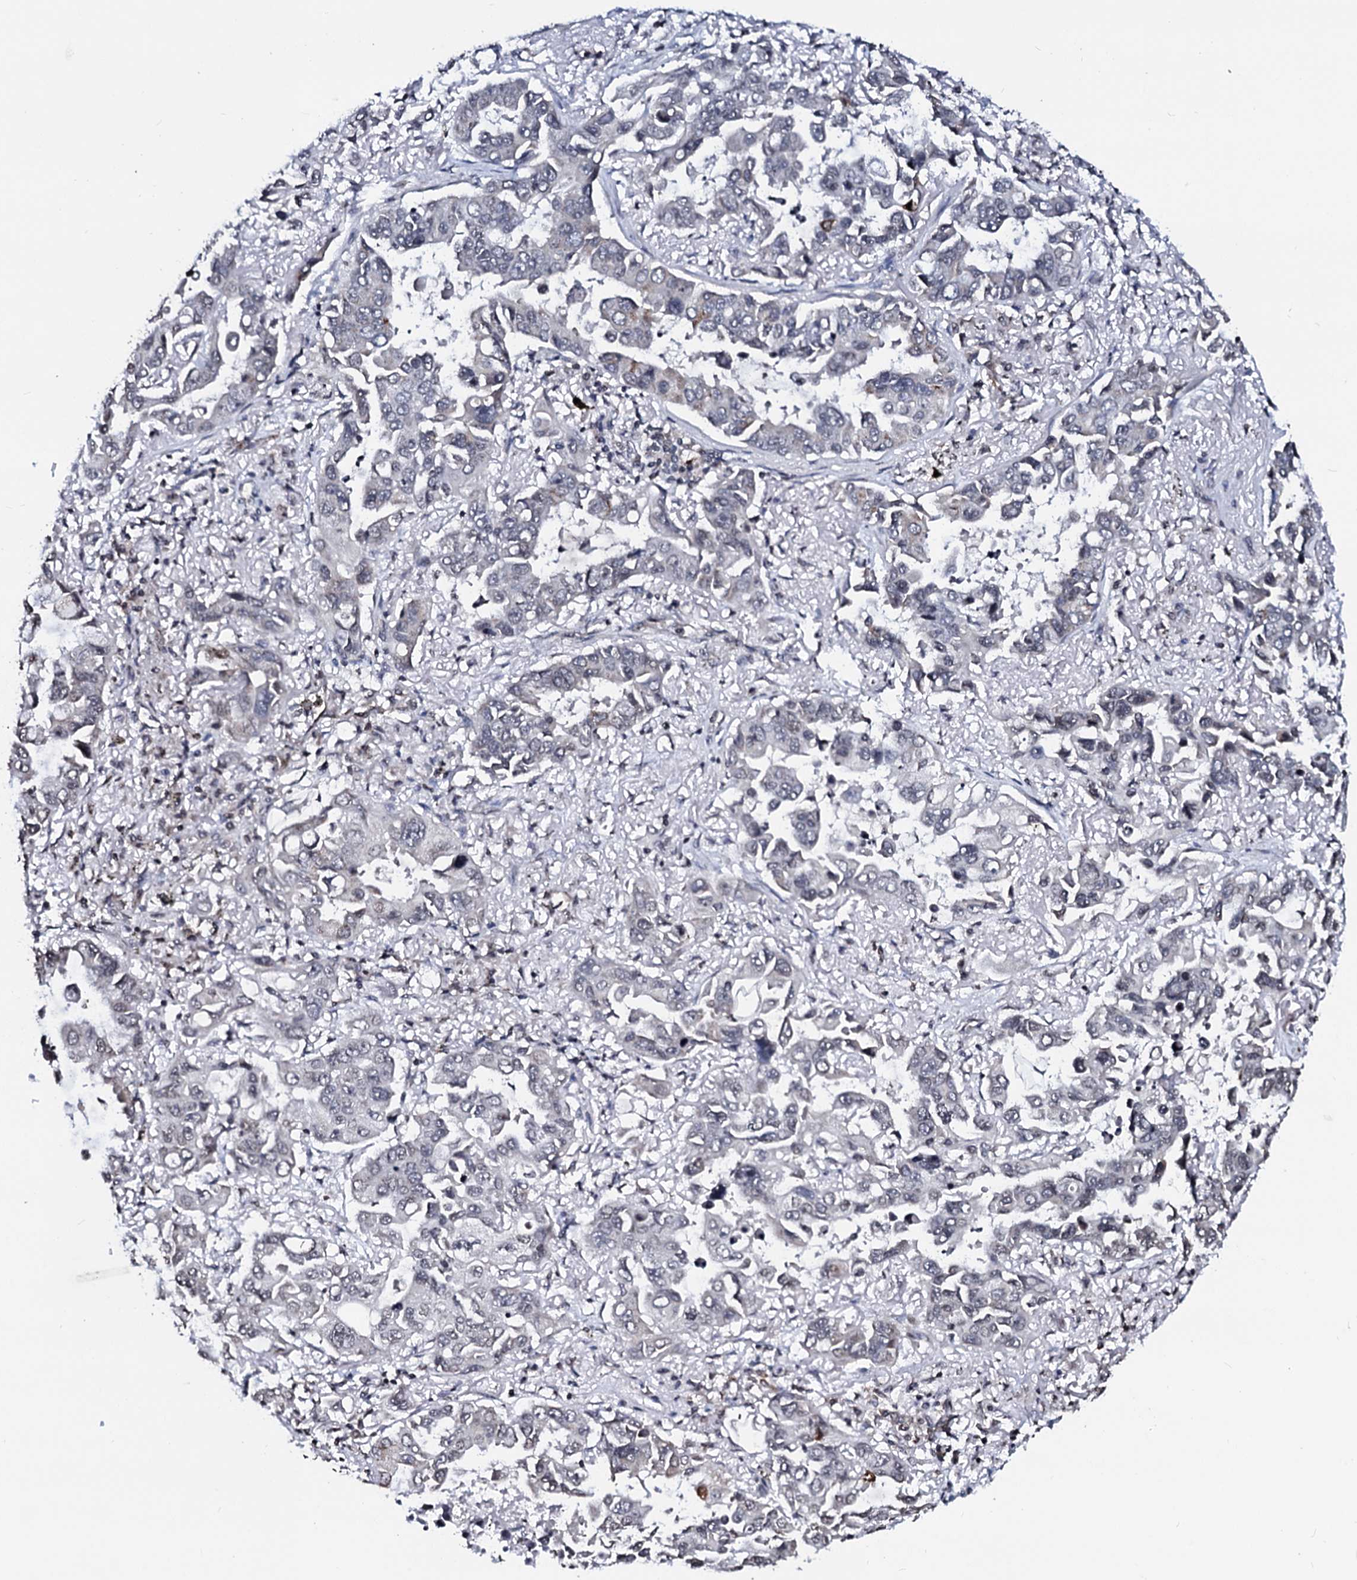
{"staining": {"intensity": "negative", "quantity": "none", "location": "none"}, "tissue": "lung cancer", "cell_type": "Tumor cells", "image_type": "cancer", "snomed": [{"axis": "morphology", "description": "Adenocarcinoma, NOS"}, {"axis": "topography", "description": "Lung"}], "caption": "Immunohistochemical staining of human lung cancer shows no significant expression in tumor cells.", "gene": "LSM11", "patient": {"sex": "male", "age": 64}}